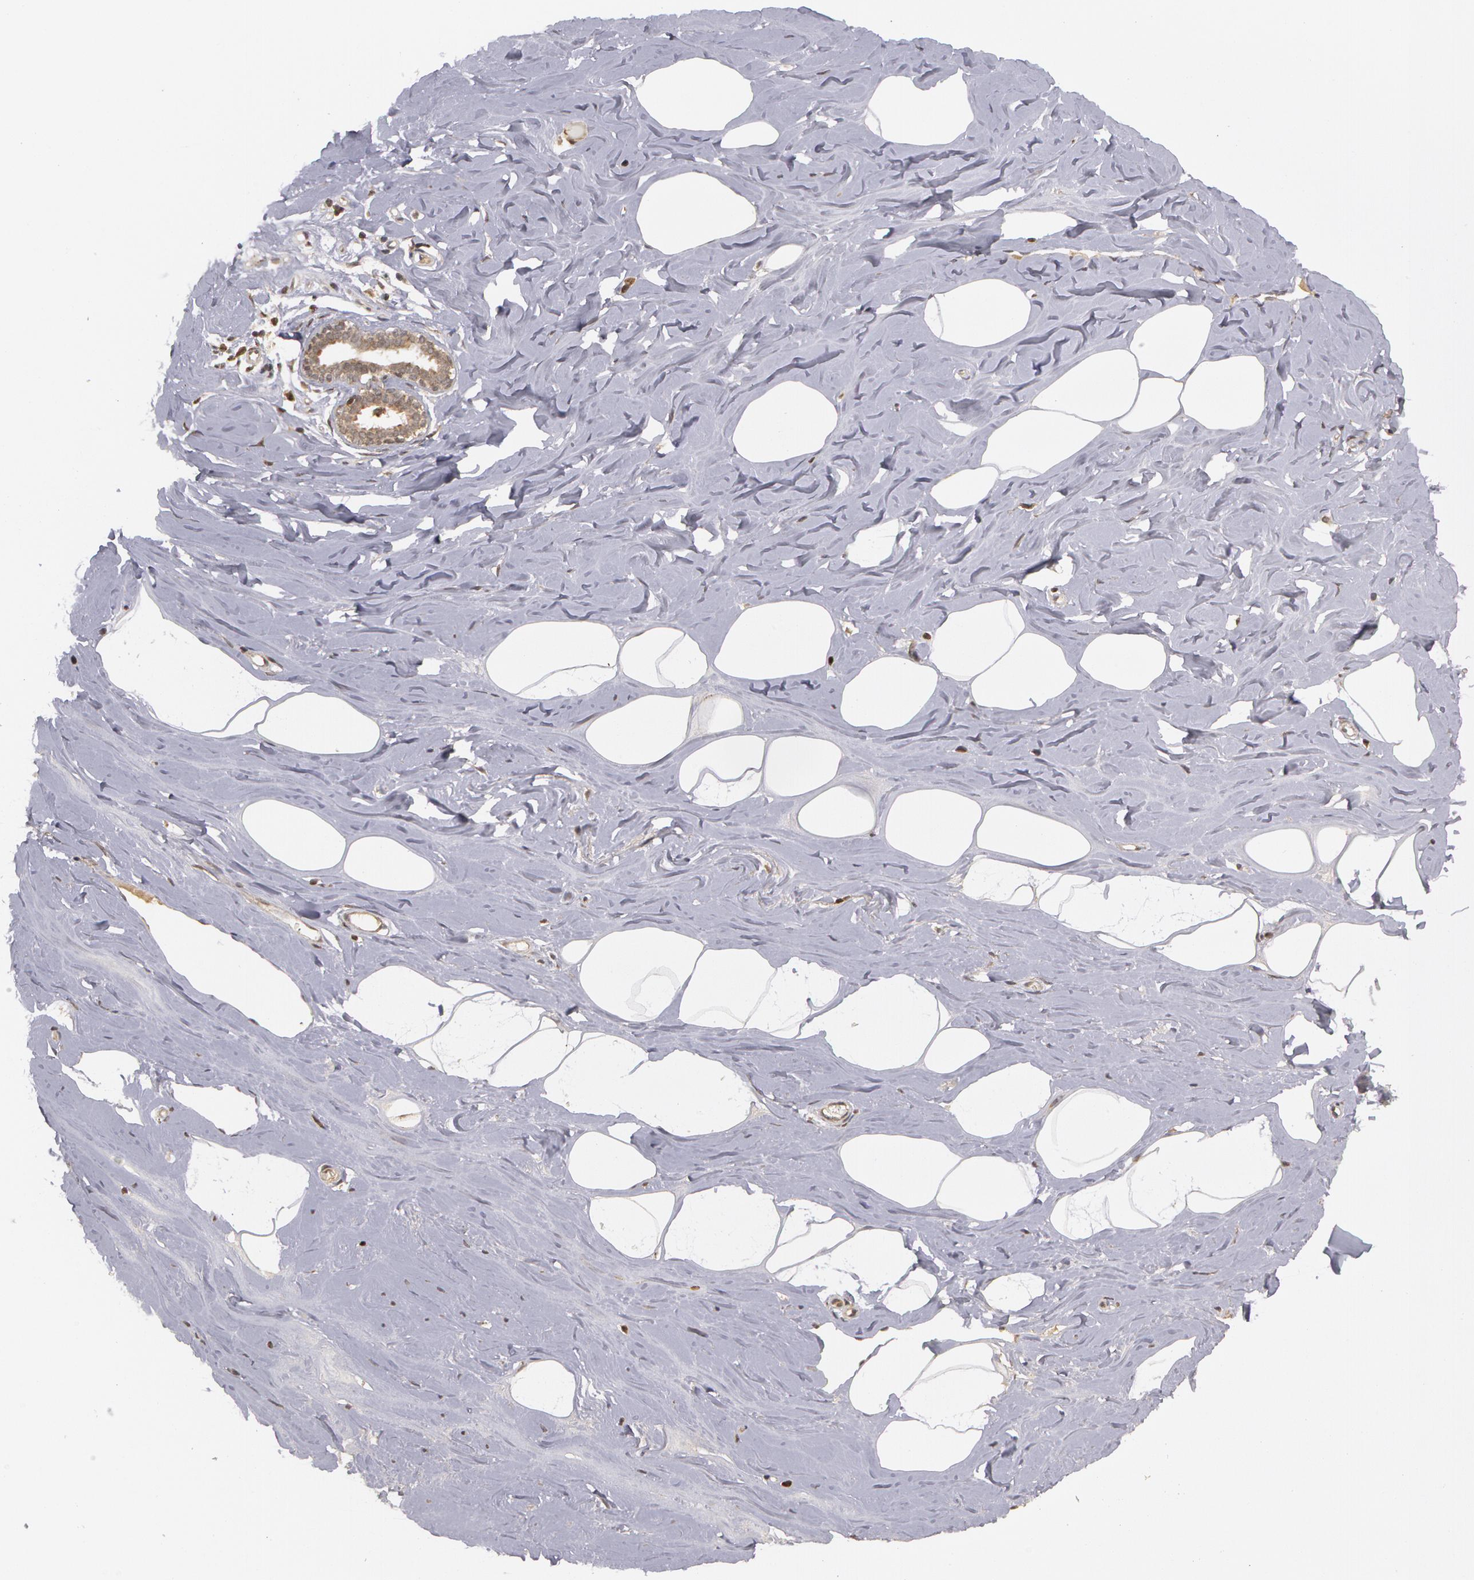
{"staining": {"intensity": "negative", "quantity": "none", "location": "none"}, "tissue": "breast", "cell_type": "Adipocytes", "image_type": "normal", "snomed": [{"axis": "morphology", "description": "Normal tissue, NOS"}, {"axis": "topography", "description": "Breast"}], "caption": "Adipocytes show no significant protein positivity in normal breast. Nuclei are stained in blue.", "gene": "GLIS1", "patient": {"sex": "female", "age": 45}}